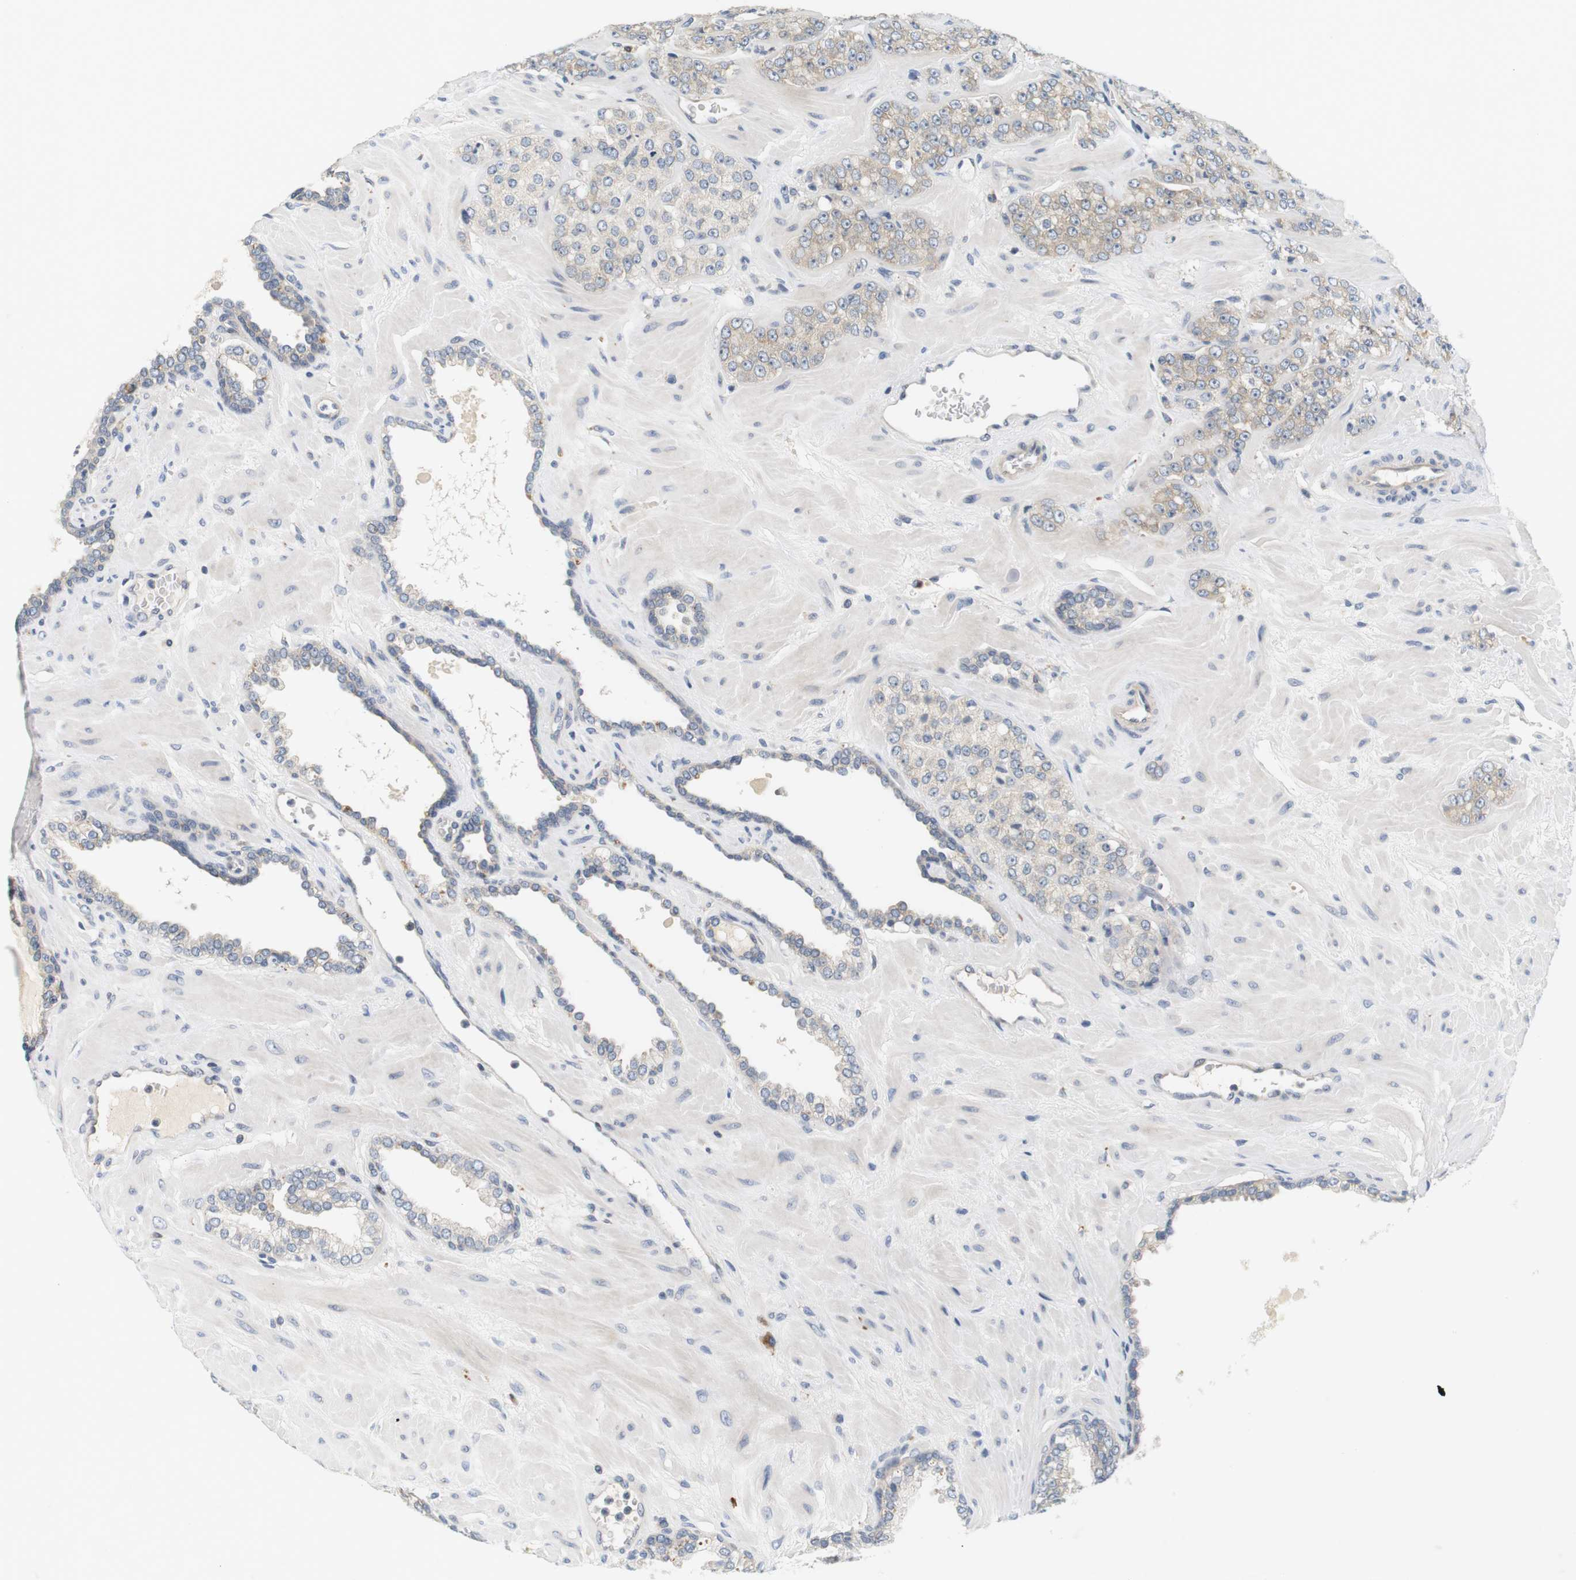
{"staining": {"intensity": "negative", "quantity": "none", "location": "none"}, "tissue": "prostate cancer", "cell_type": "Tumor cells", "image_type": "cancer", "snomed": [{"axis": "morphology", "description": "Adenocarcinoma, High grade"}, {"axis": "topography", "description": "Prostate"}], "caption": "Immunohistochemistry photomicrograph of neoplastic tissue: human prostate cancer stained with DAB demonstrates no significant protein staining in tumor cells.", "gene": "EVA1C", "patient": {"sex": "male", "age": 64}}